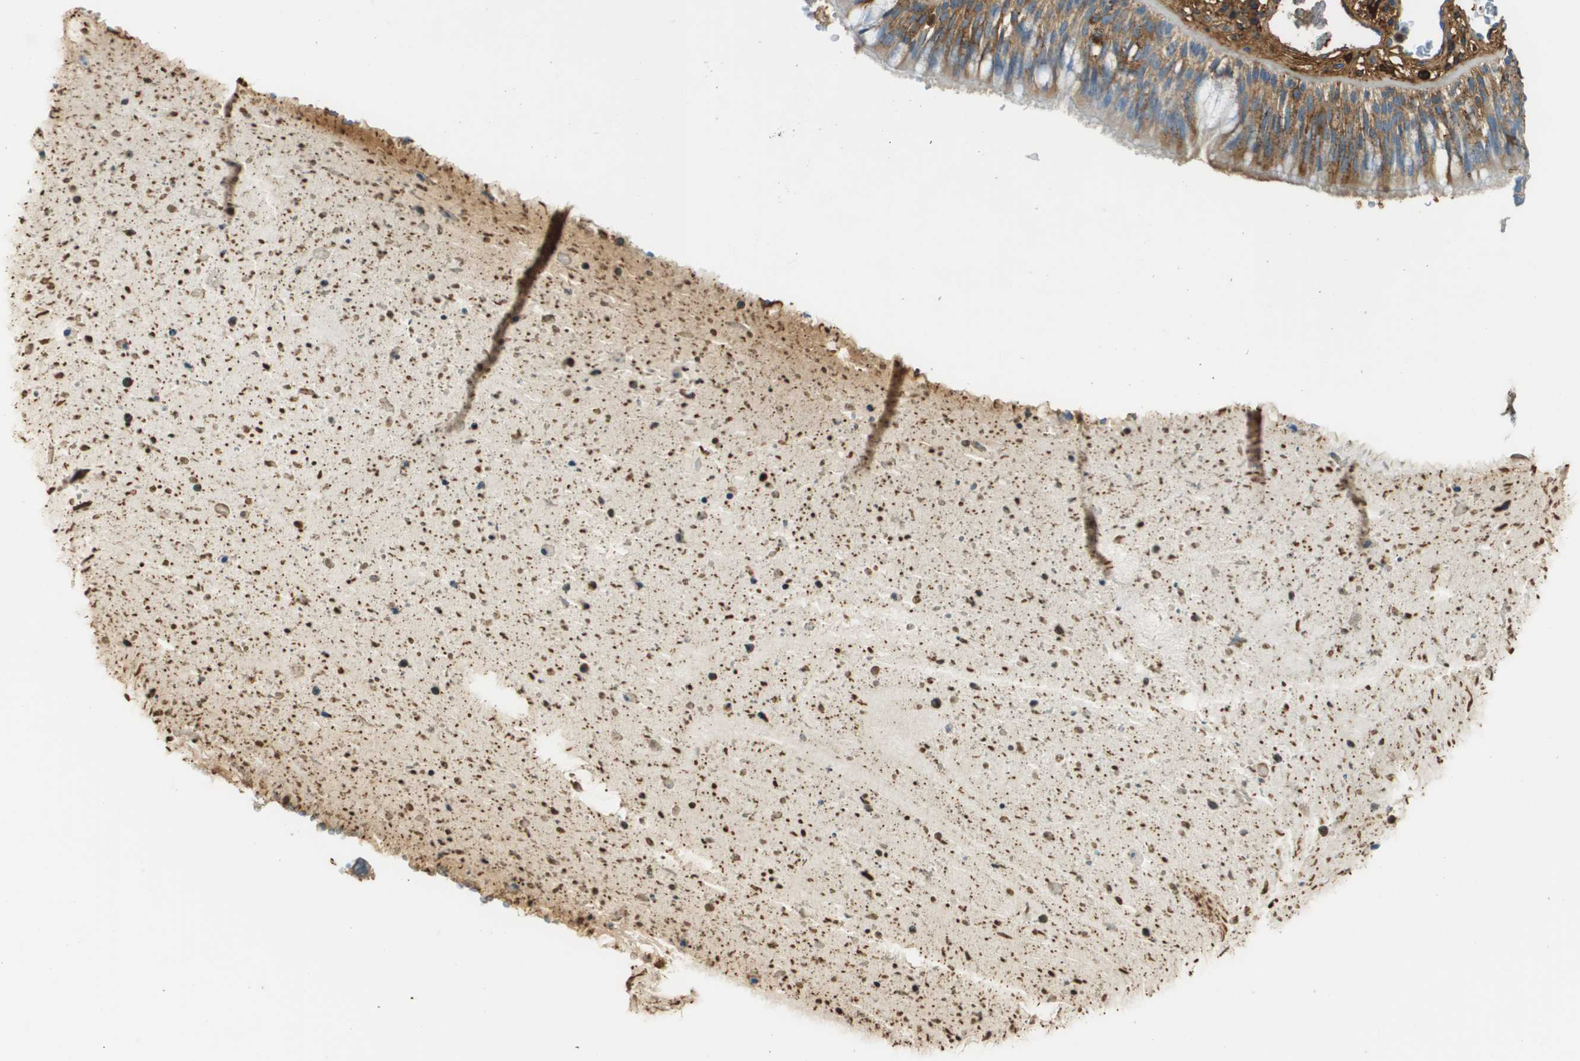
{"staining": {"intensity": "moderate", "quantity": "25%-75%", "location": "cytoplasmic/membranous"}, "tissue": "bronchus", "cell_type": "Respiratory epithelial cells", "image_type": "normal", "snomed": [{"axis": "morphology", "description": "Normal tissue, NOS"}, {"axis": "morphology", "description": "Adenocarcinoma, NOS"}, {"axis": "morphology", "description": "Adenocarcinoma, metastatic, NOS"}, {"axis": "topography", "description": "Lymph node"}, {"axis": "topography", "description": "Bronchus"}, {"axis": "topography", "description": "Lung"}], "caption": "Benign bronchus was stained to show a protein in brown. There is medium levels of moderate cytoplasmic/membranous expression in approximately 25%-75% of respiratory epithelial cells. (DAB IHC, brown staining for protein, blue staining for nuclei).", "gene": "DCN", "patient": {"sex": "female", "age": 54}}